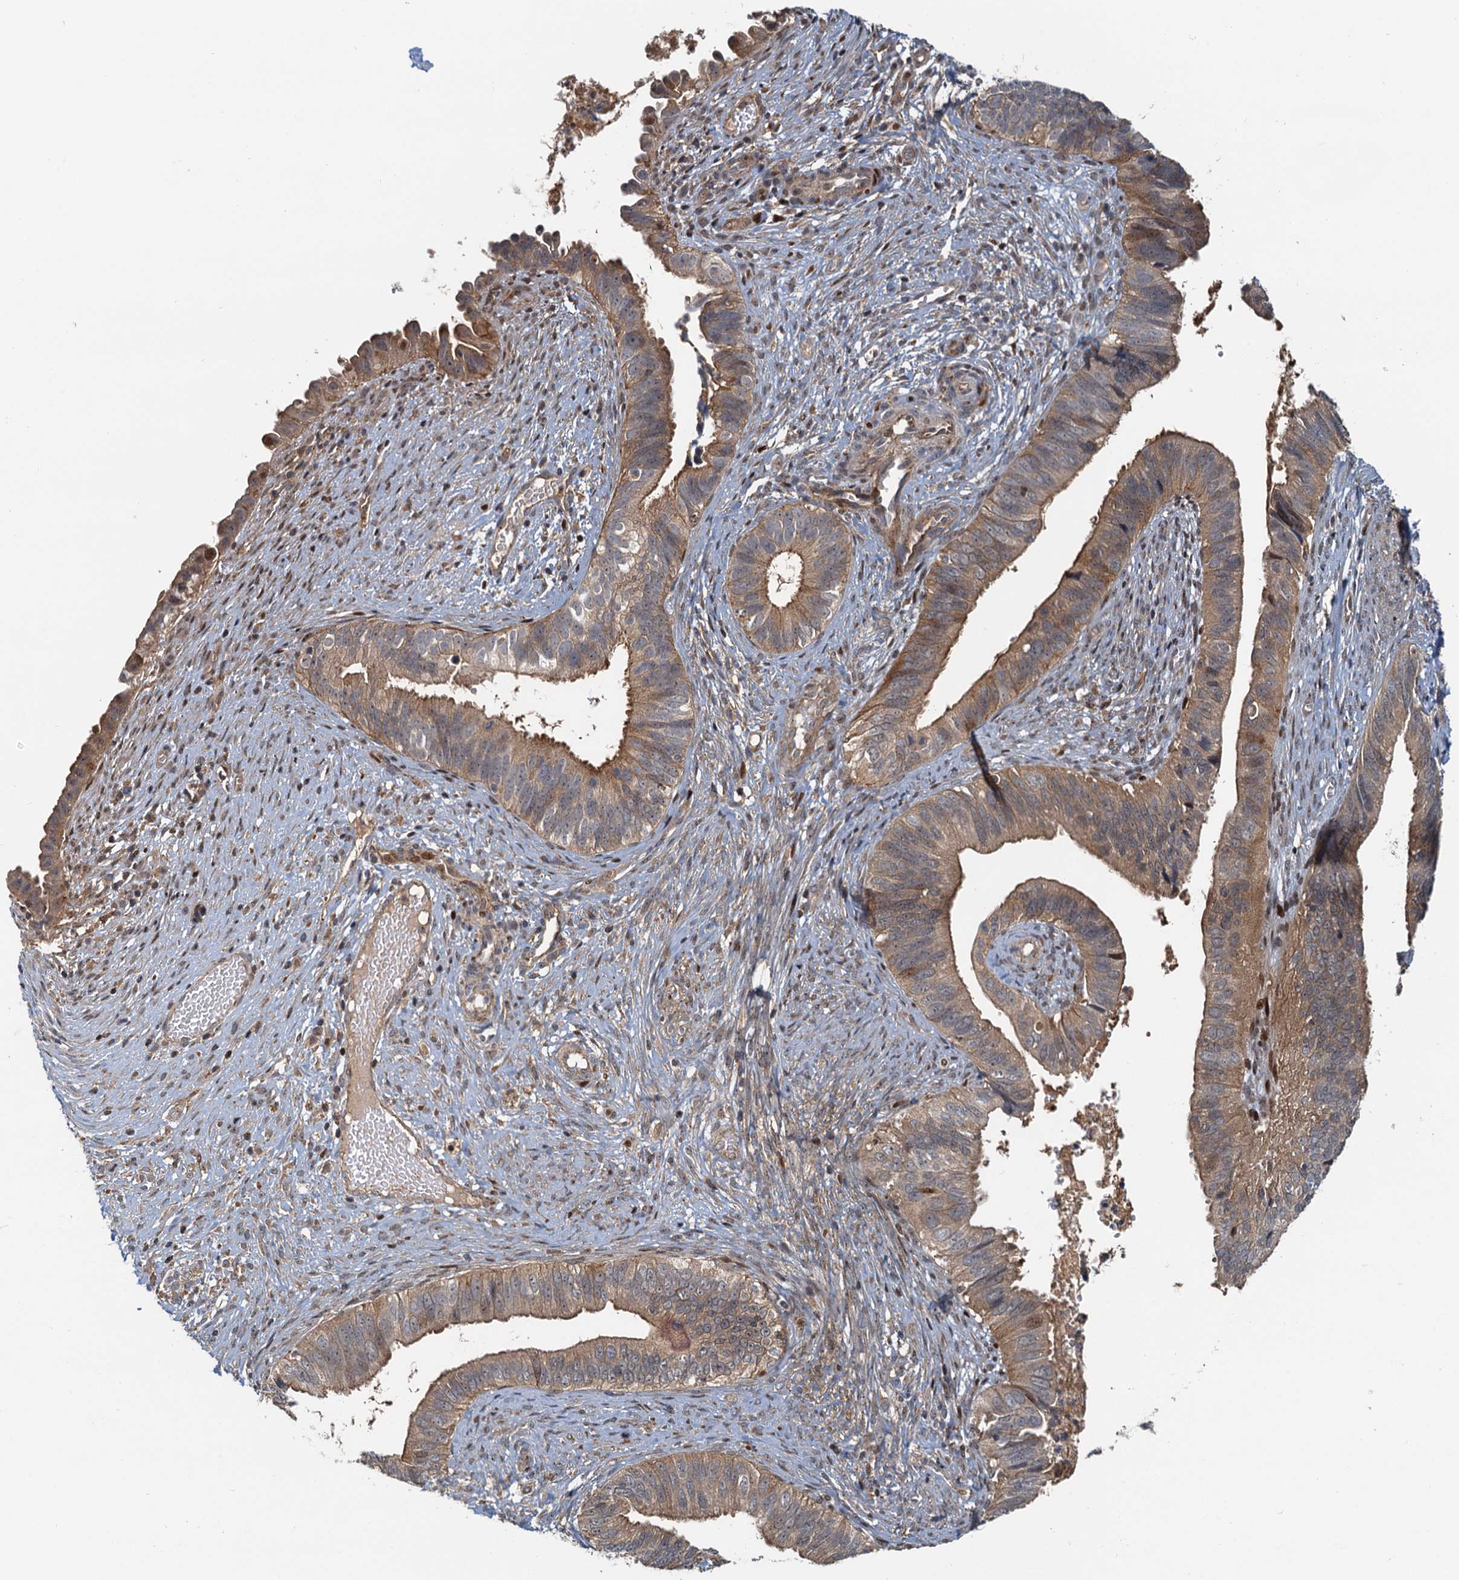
{"staining": {"intensity": "moderate", "quantity": ">75%", "location": "cytoplasmic/membranous"}, "tissue": "cervical cancer", "cell_type": "Tumor cells", "image_type": "cancer", "snomed": [{"axis": "morphology", "description": "Adenocarcinoma, NOS"}, {"axis": "topography", "description": "Cervix"}], "caption": "The image reveals immunohistochemical staining of cervical cancer (adenocarcinoma). There is moderate cytoplasmic/membranous positivity is identified in approximately >75% of tumor cells.", "gene": "TOLLIP", "patient": {"sex": "female", "age": 42}}